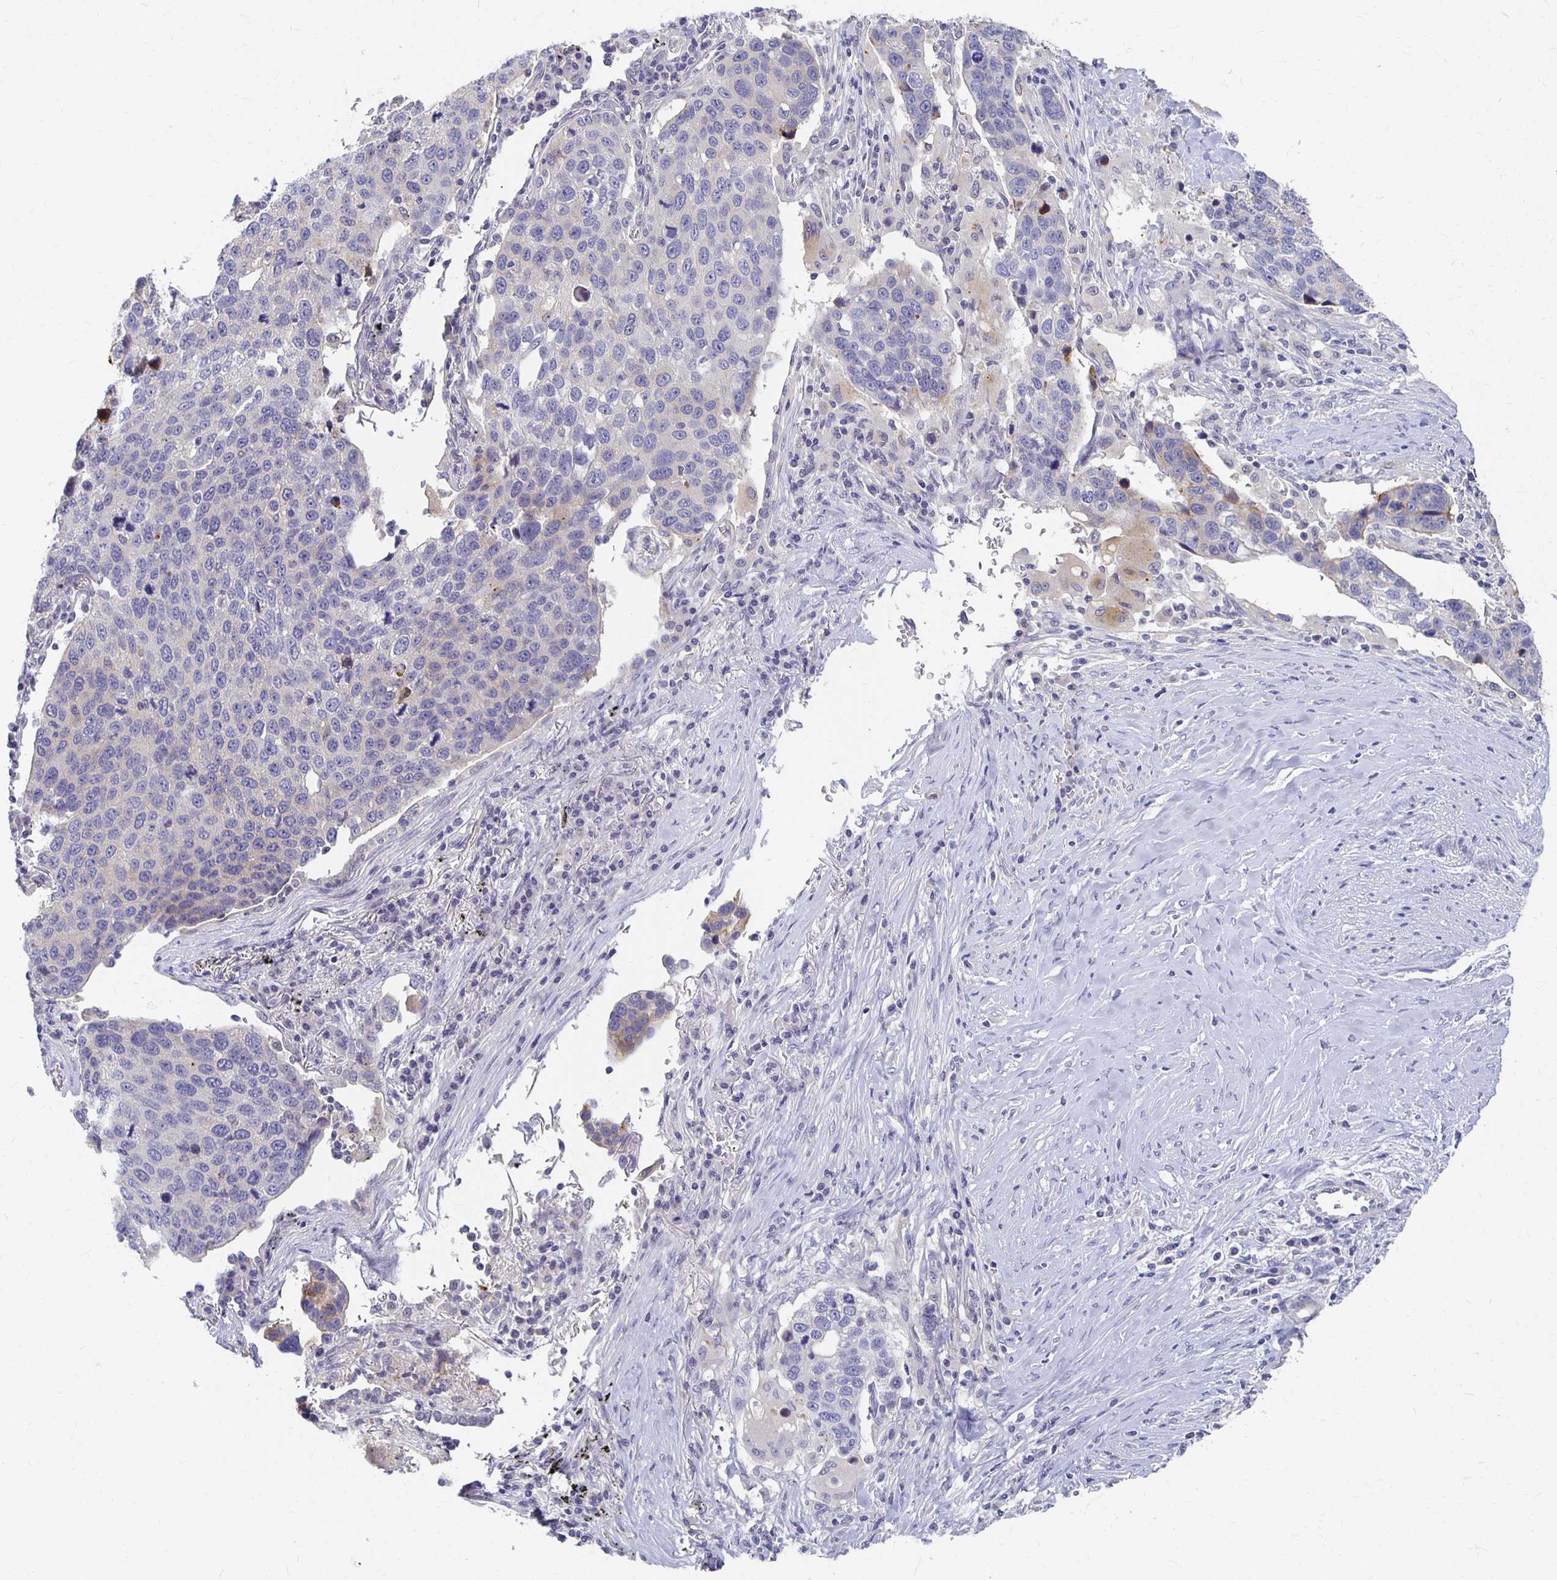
{"staining": {"intensity": "negative", "quantity": "none", "location": "none"}, "tissue": "lung cancer", "cell_type": "Tumor cells", "image_type": "cancer", "snomed": [{"axis": "morphology", "description": "Squamous cell carcinoma, NOS"}, {"axis": "topography", "description": "Lymph node"}, {"axis": "topography", "description": "Lung"}], "caption": "Histopathology image shows no significant protein positivity in tumor cells of lung squamous cell carcinoma.", "gene": "FKRP", "patient": {"sex": "male", "age": 61}}